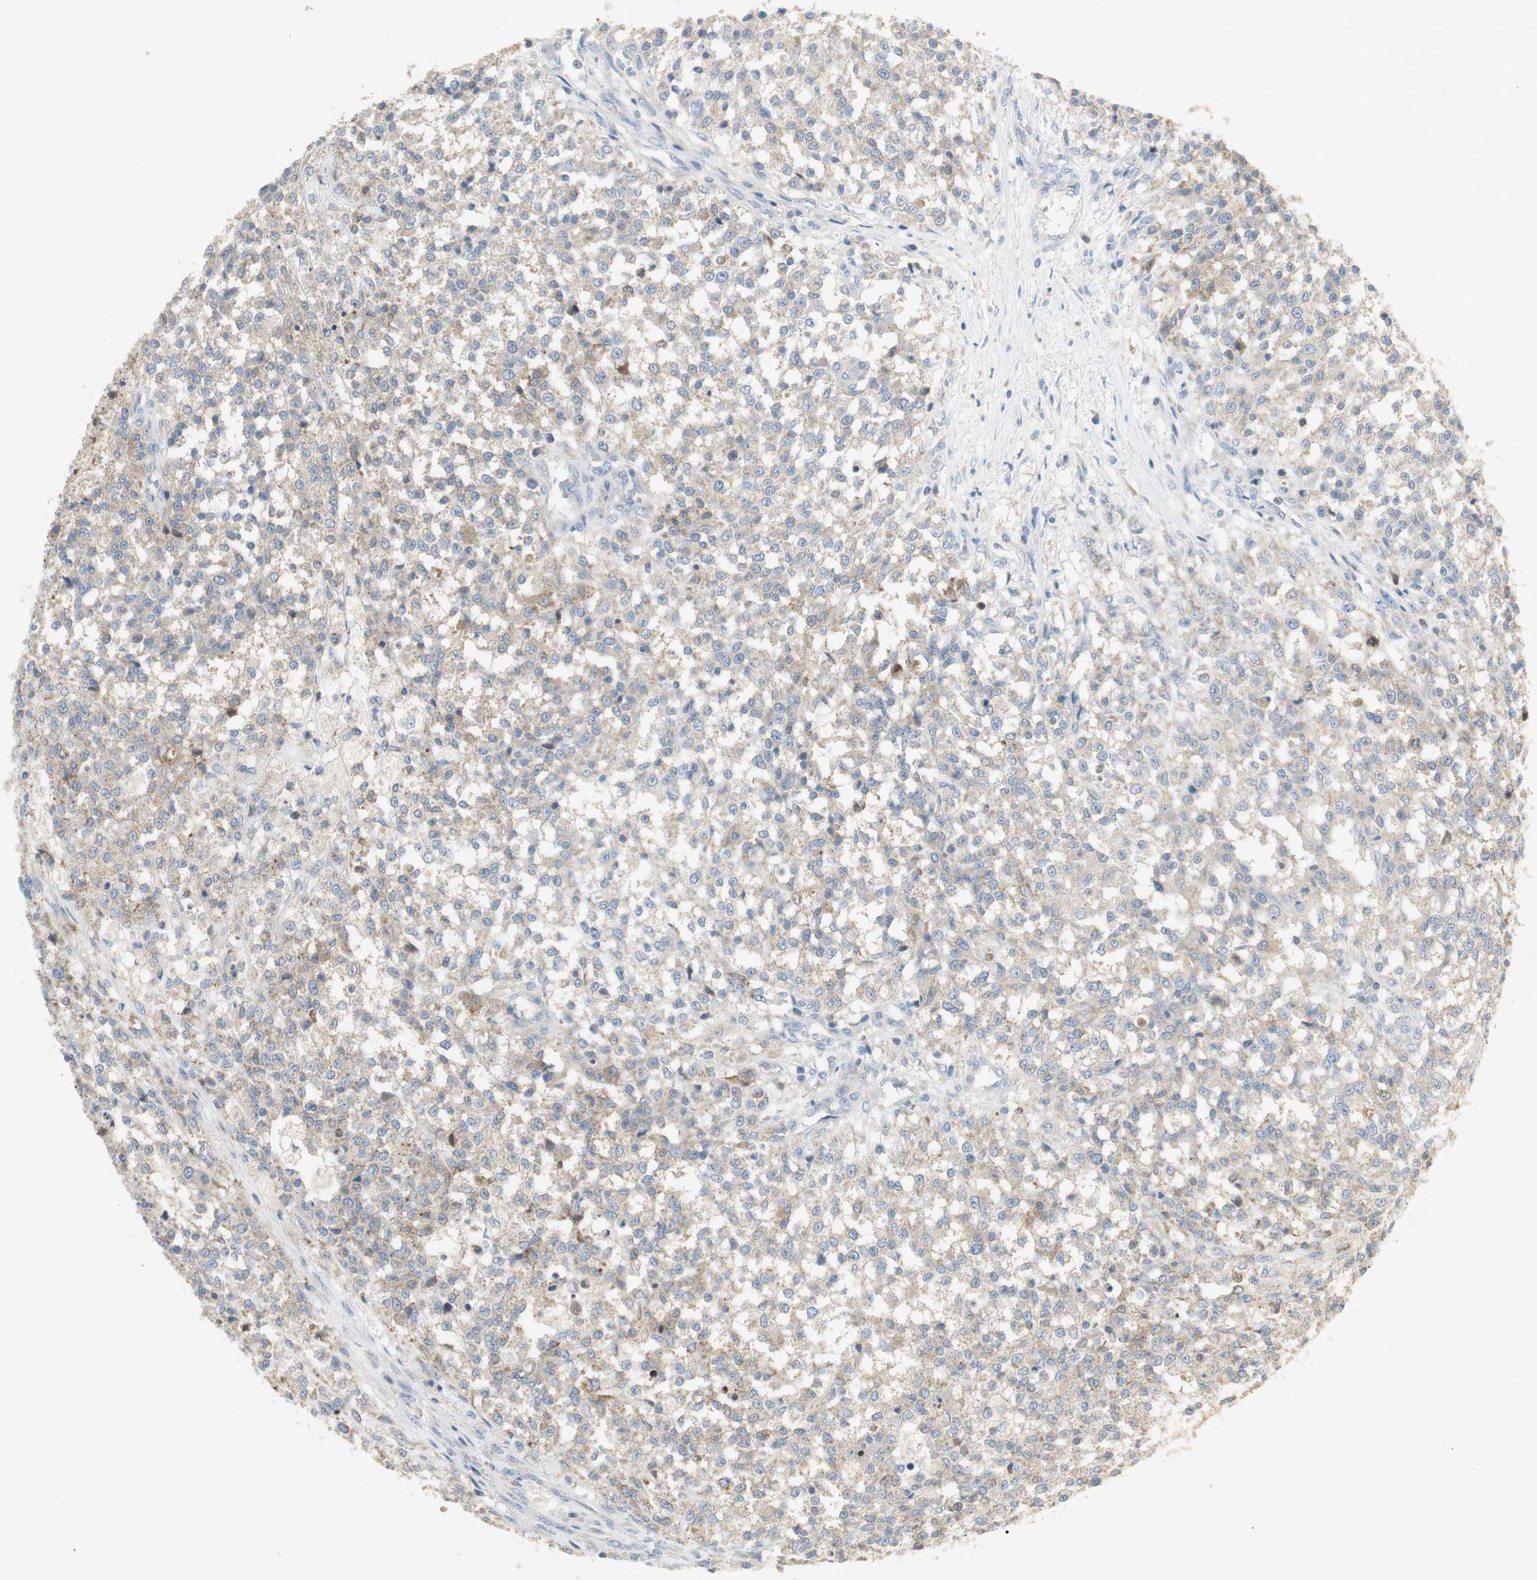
{"staining": {"intensity": "weak", "quantity": "25%-75%", "location": "cytoplasmic/membranous"}, "tissue": "testis cancer", "cell_type": "Tumor cells", "image_type": "cancer", "snomed": [{"axis": "morphology", "description": "Seminoma, NOS"}, {"axis": "topography", "description": "Testis"}], "caption": "High-magnification brightfield microscopy of testis cancer (seminoma) stained with DAB (brown) and counterstained with hematoxylin (blue). tumor cells exhibit weak cytoplasmic/membranous positivity is present in about25%-75% of cells.", "gene": "C3orf52", "patient": {"sex": "male", "age": 59}}